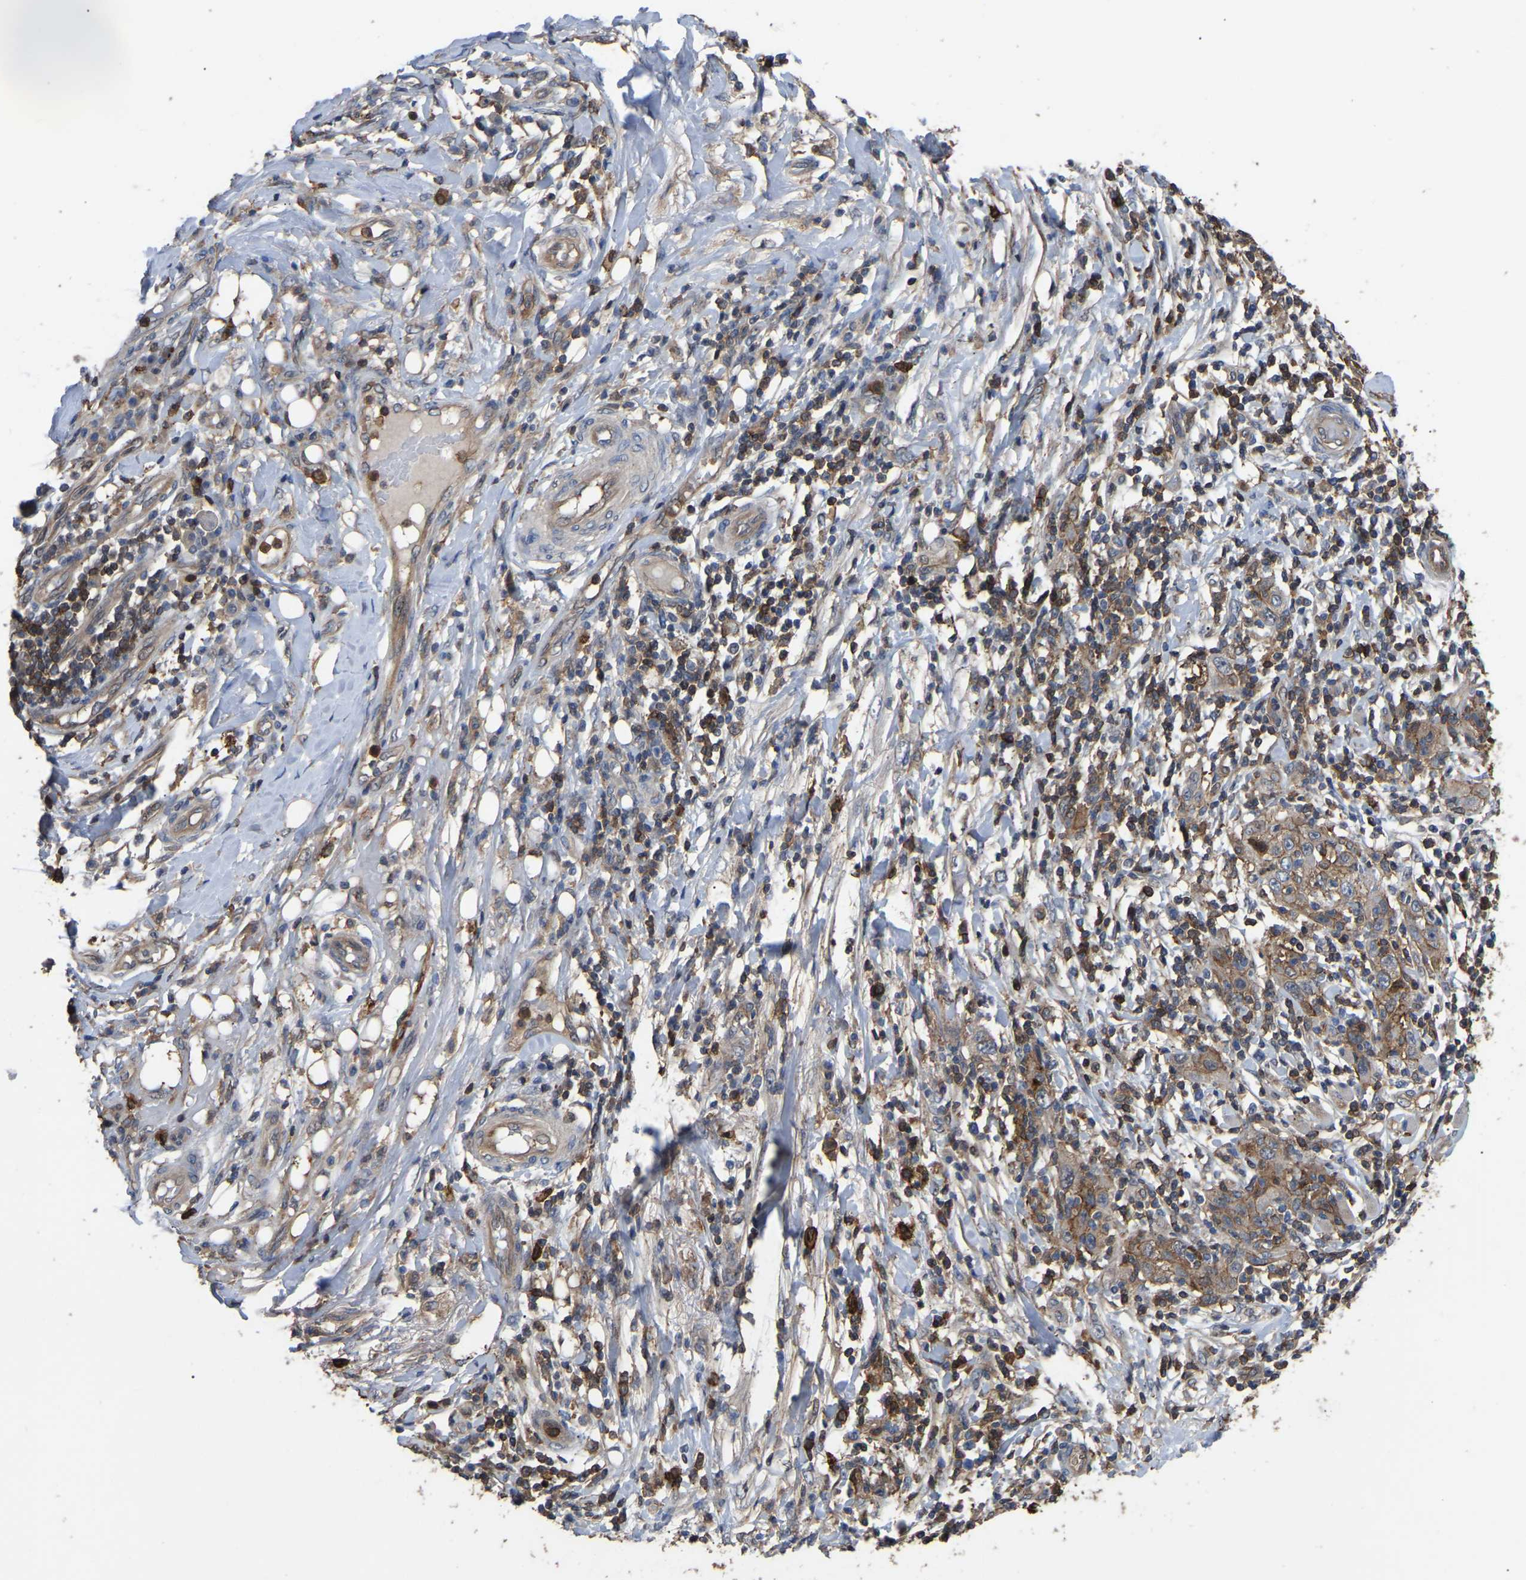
{"staining": {"intensity": "weak", "quantity": ">75%", "location": "cytoplasmic/membranous"}, "tissue": "skin cancer", "cell_type": "Tumor cells", "image_type": "cancer", "snomed": [{"axis": "morphology", "description": "Squamous cell carcinoma, NOS"}, {"axis": "topography", "description": "Skin"}], "caption": "Weak cytoplasmic/membranous protein positivity is present in about >75% of tumor cells in squamous cell carcinoma (skin). Ihc stains the protein in brown and the nuclei are stained blue.", "gene": "CIT", "patient": {"sex": "female", "age": 88}}